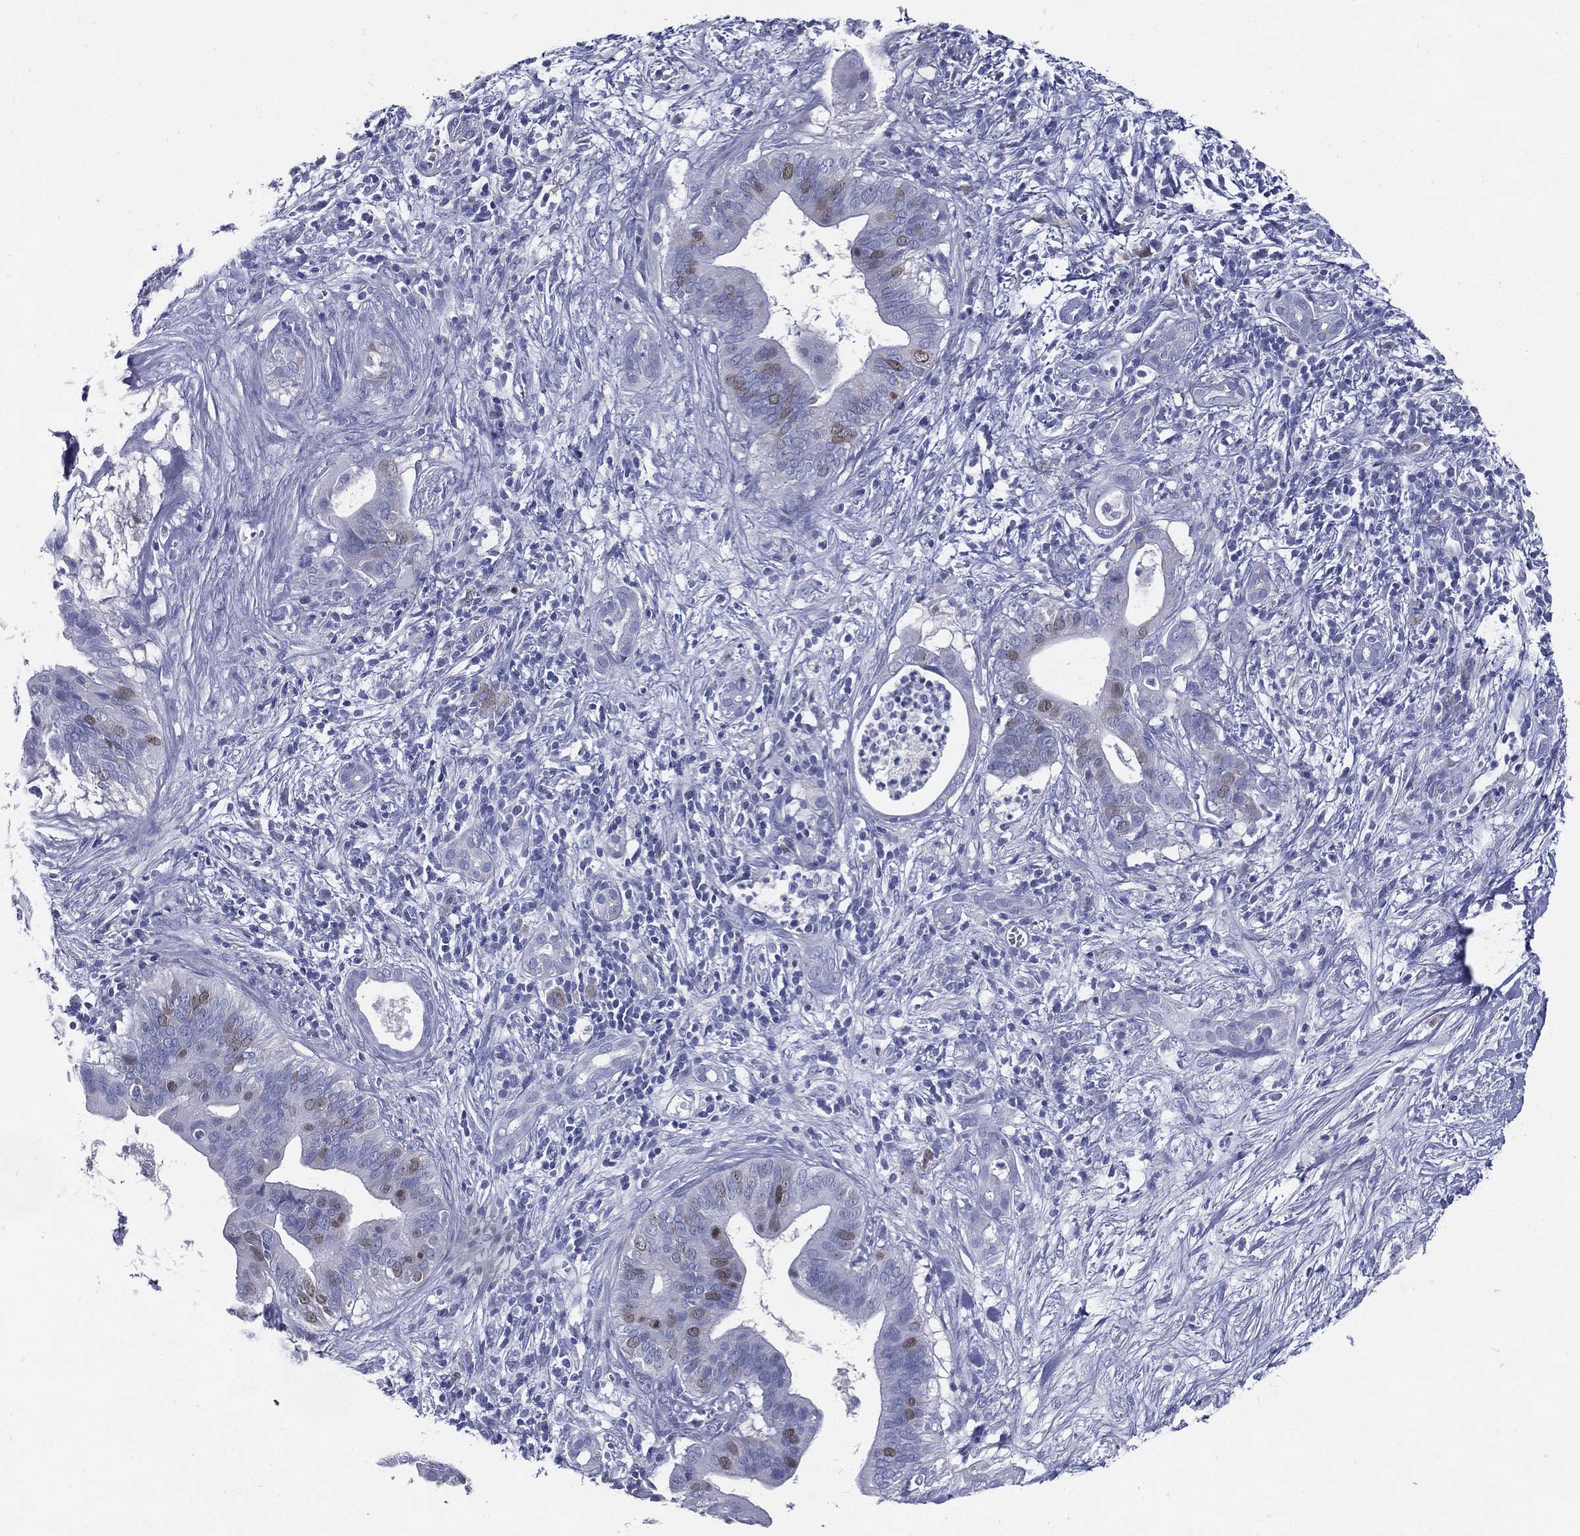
{"staining": {"intensity": "negative", "quantity": "none", "location": "none"}, "tissue": "pancreatic cancer", "cell_type": "Tumor cells", "image_type": "cancer", "snomed": [{"axis": "morphology", "description": "Adenocarcinoma, NOS"}, {"axis": "topography", "description": "Pancreas"}], "caption": "Tumor cells are negative for brown protein staining in pancreatic cancer.", "gene": "KIF2C", "patient": {"sex": "male", "age": 61}}